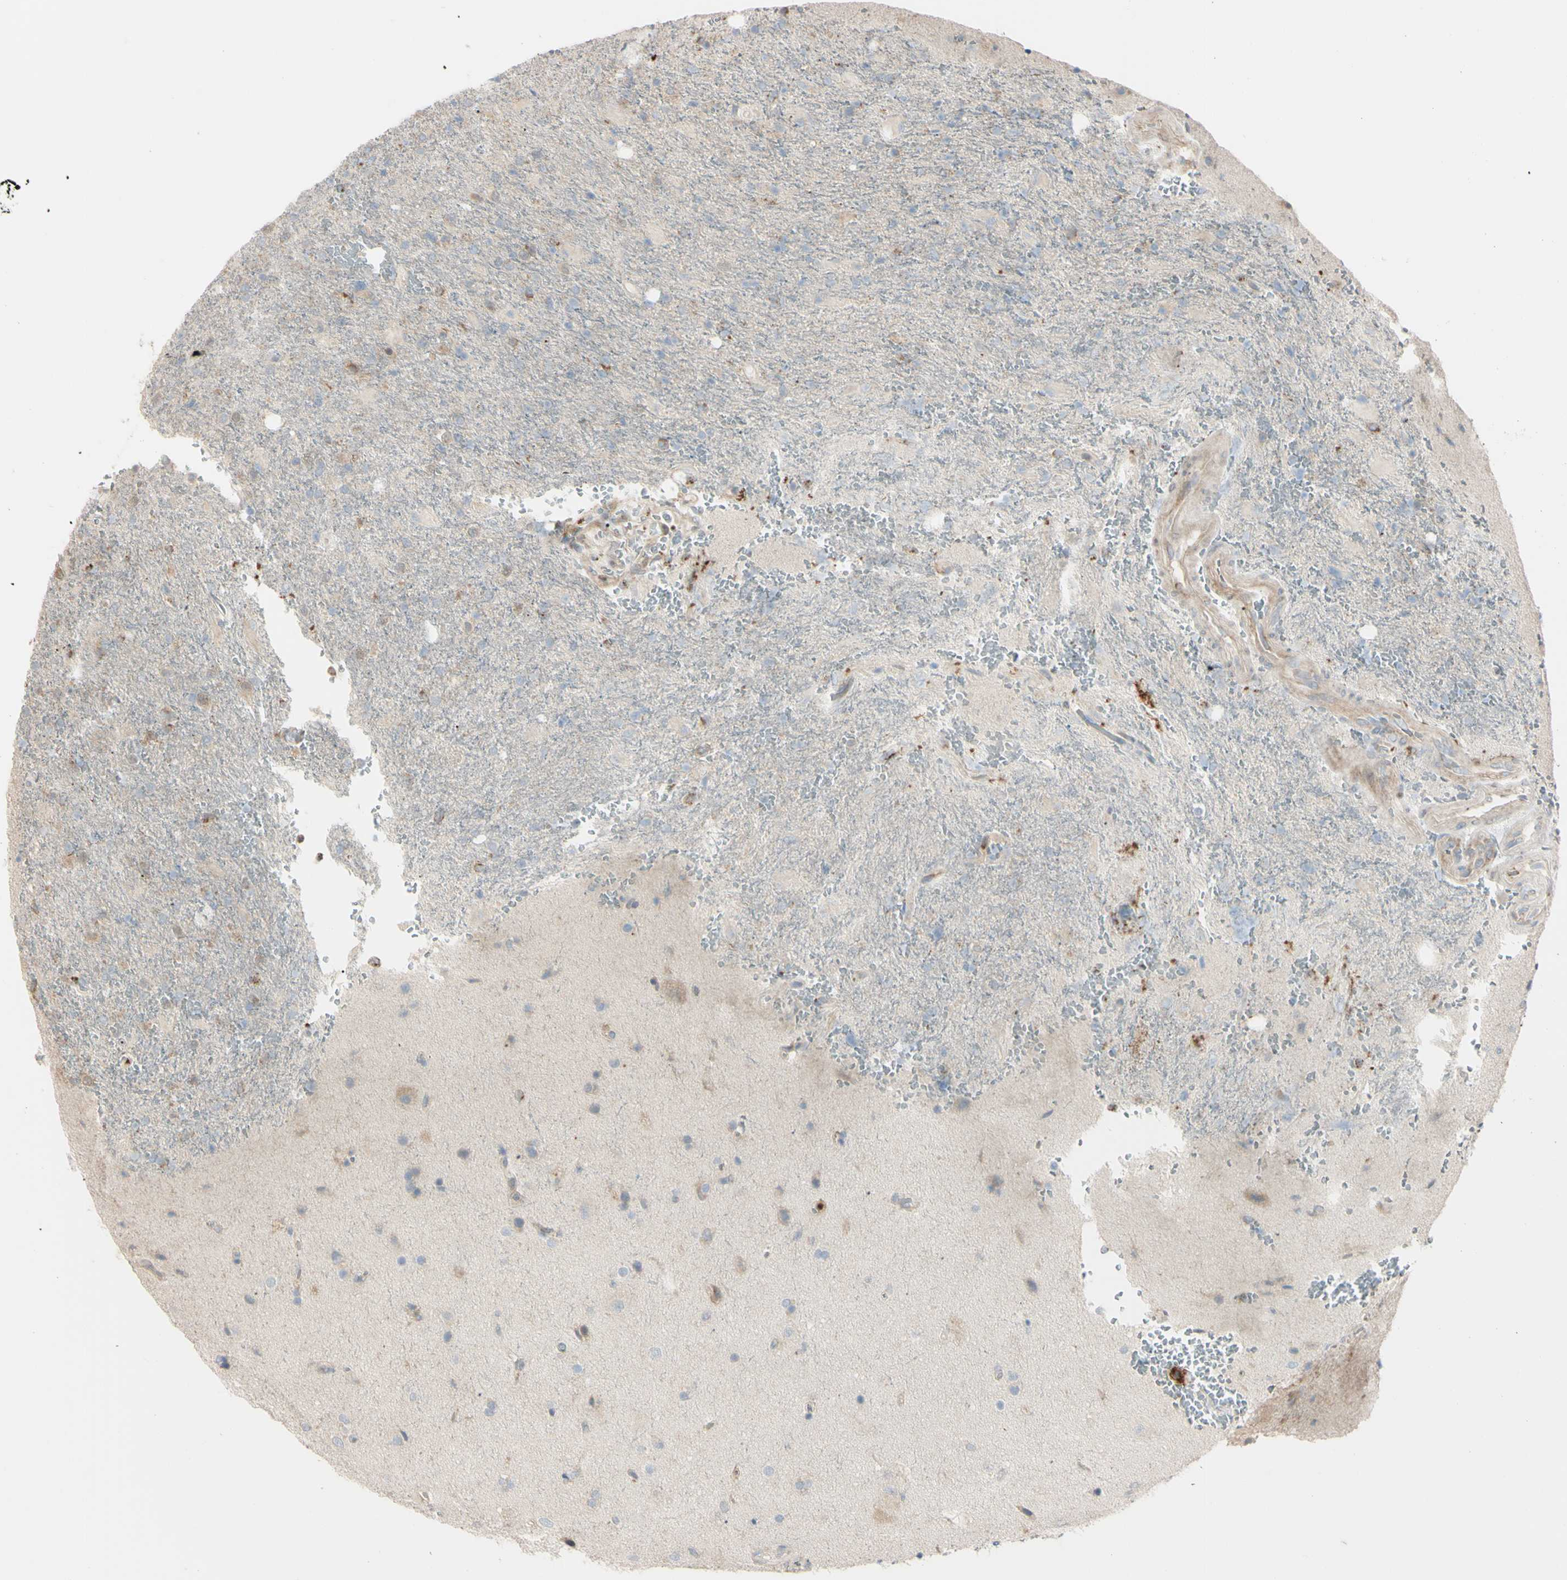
{"staining": {"intensity": "weak", "quantity": "<25%", "location": "cytoplasmic/membranous"}, "tissue": "glioma", "cell_type": "Tumor cells", "image_type": "cancer", "snomed": [{"axis": "morphology", "description": "Glioma, malignant, High grade"}, {"axis": "topography", "description": "Brain"}], "caption": "High power microscopy micrograph of an IHC histopathology image of glioma, revealing no significant expression in tumor cells. (Brightfield microscopy of DAB immunohistochemistry (IHC) at high magnification).", "gene": "EIF5A", "patient": {"sex": "male", "age": 71}}